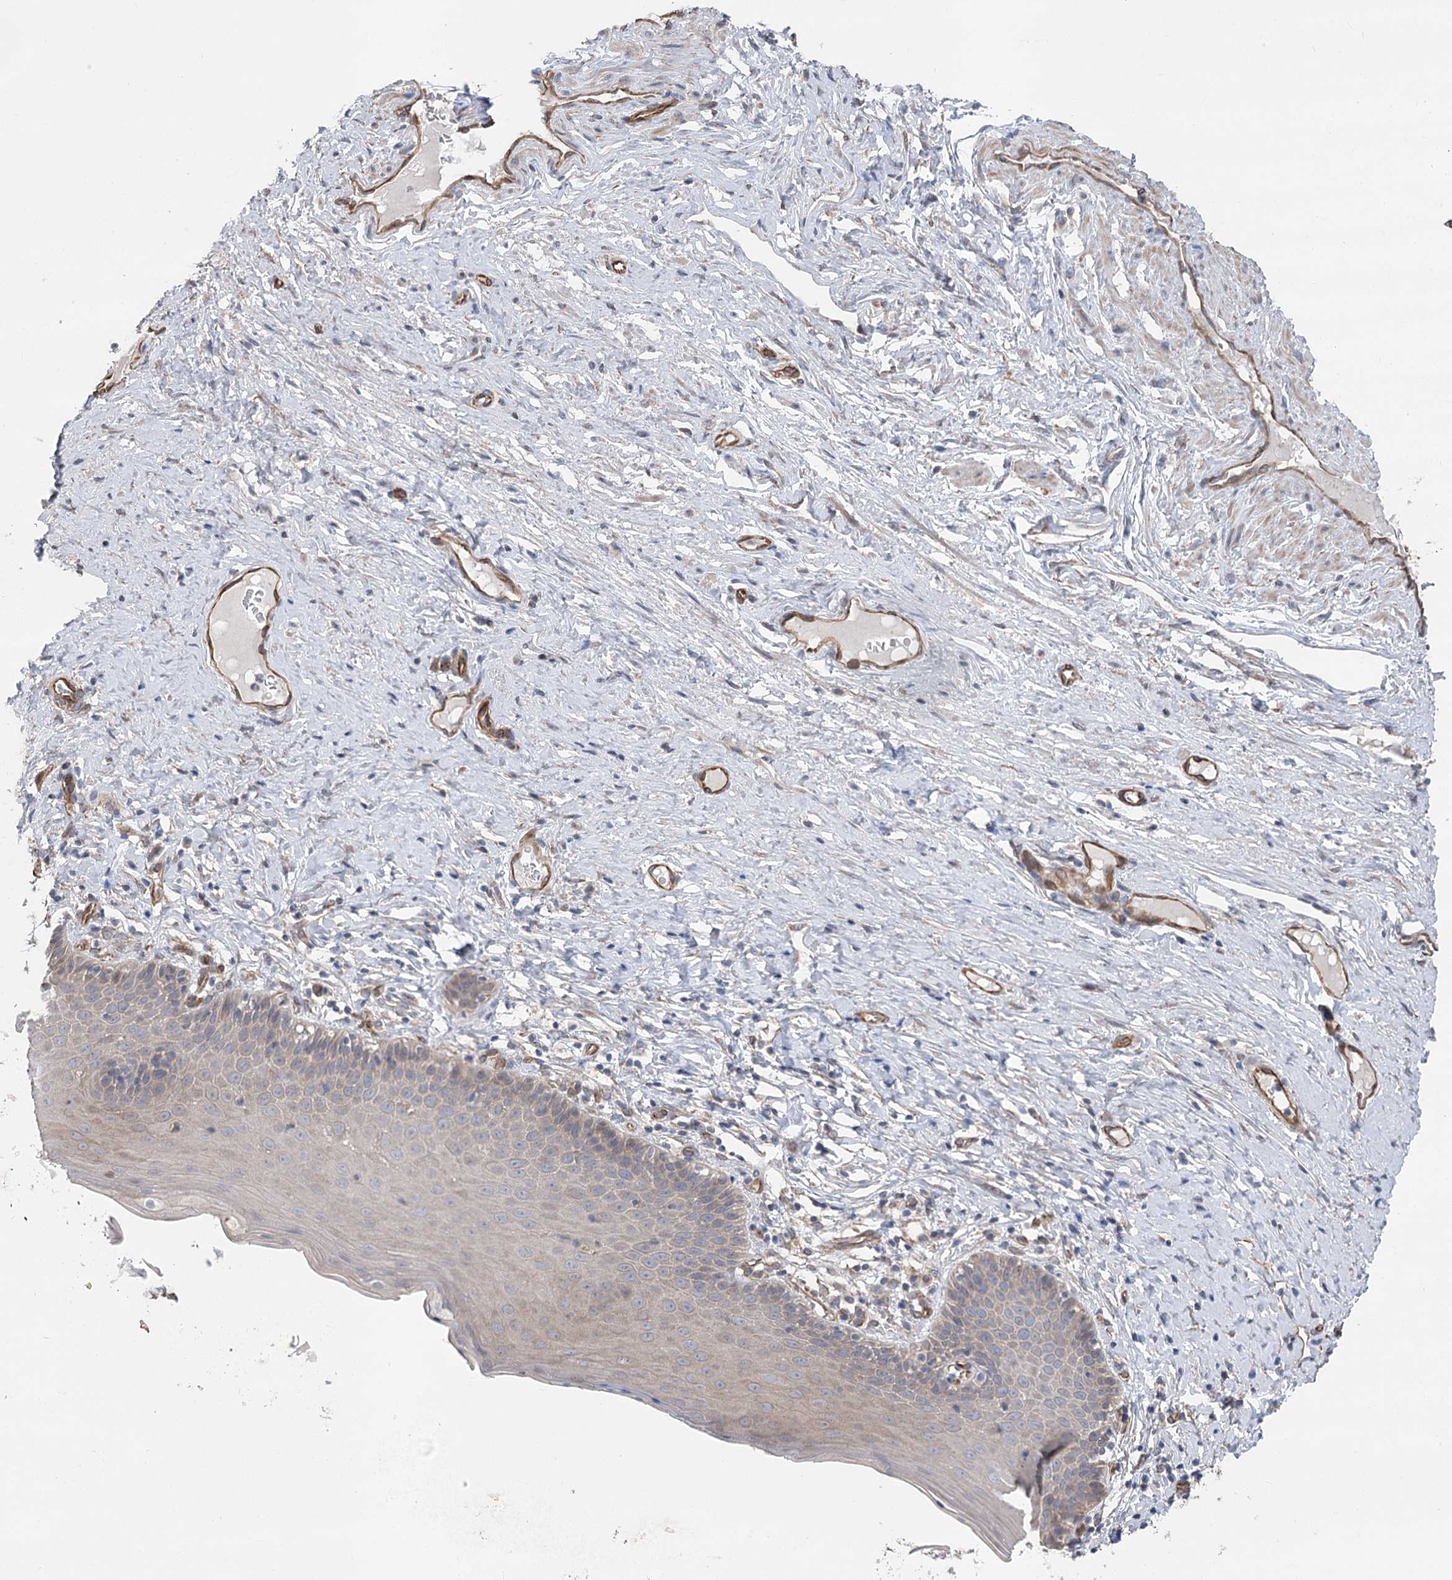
{"staining": {"intensity": "weak", "quantity": "<25%", "location": "cytoplasmic/membranous"}, "tissue": "cervix", "cell_type": "Glandular cells", "image_type": "normal", "snomed": [{"axis": "morphology", "description": "Normal tissue, NOS"}, {"axis": "topography", "description": "Cervix"}], "caption": "Immunohistochemical staining of normal human cervix shows no significant positivity in glandular cells.", "gene": "RWDD4", "patient": {"sex": "female", "age": 42}}